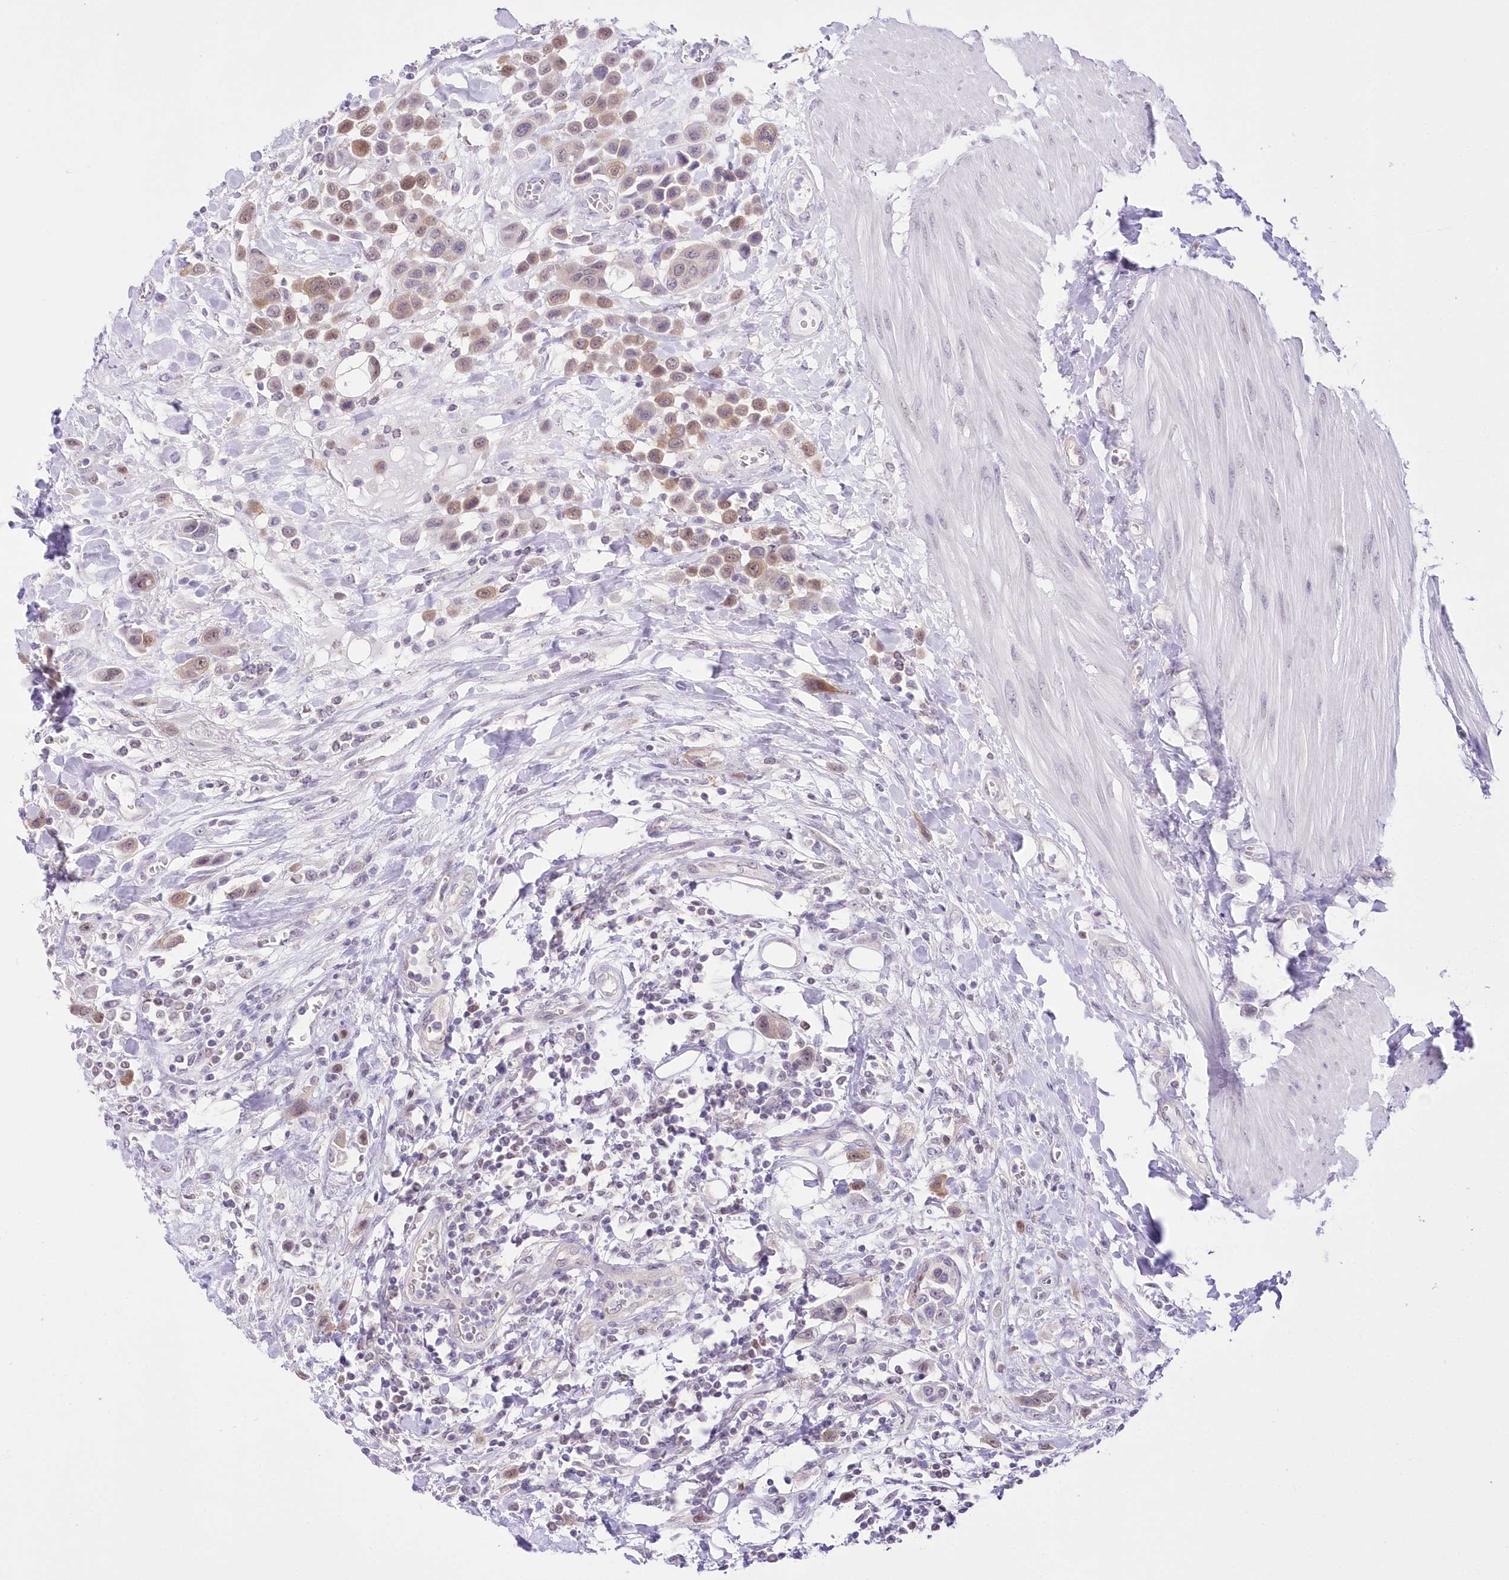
{"staining": {"intensity": "moderate", "quantity": "25%-75%", "location": "cytoplasmic/membranous"}, "tissue": "urothelial cancer", "cell_type": "Tumor cells", "image_type": "cancer", "snomed": [{"axis": "morphology", "description": "Urothelial carcinoma, High grade"}, {"axis": "topography", "description": "Urinary bladder"}], "caption": "The histopathology image reveals staining of urothelial cancer, revealing moderate cytoplasmic/membranous protein staining (brown color) within tumor cells. Nuclei are stained in blue.", "gene": "UBA6", "patient": {"sex": "male", "age": 50}}